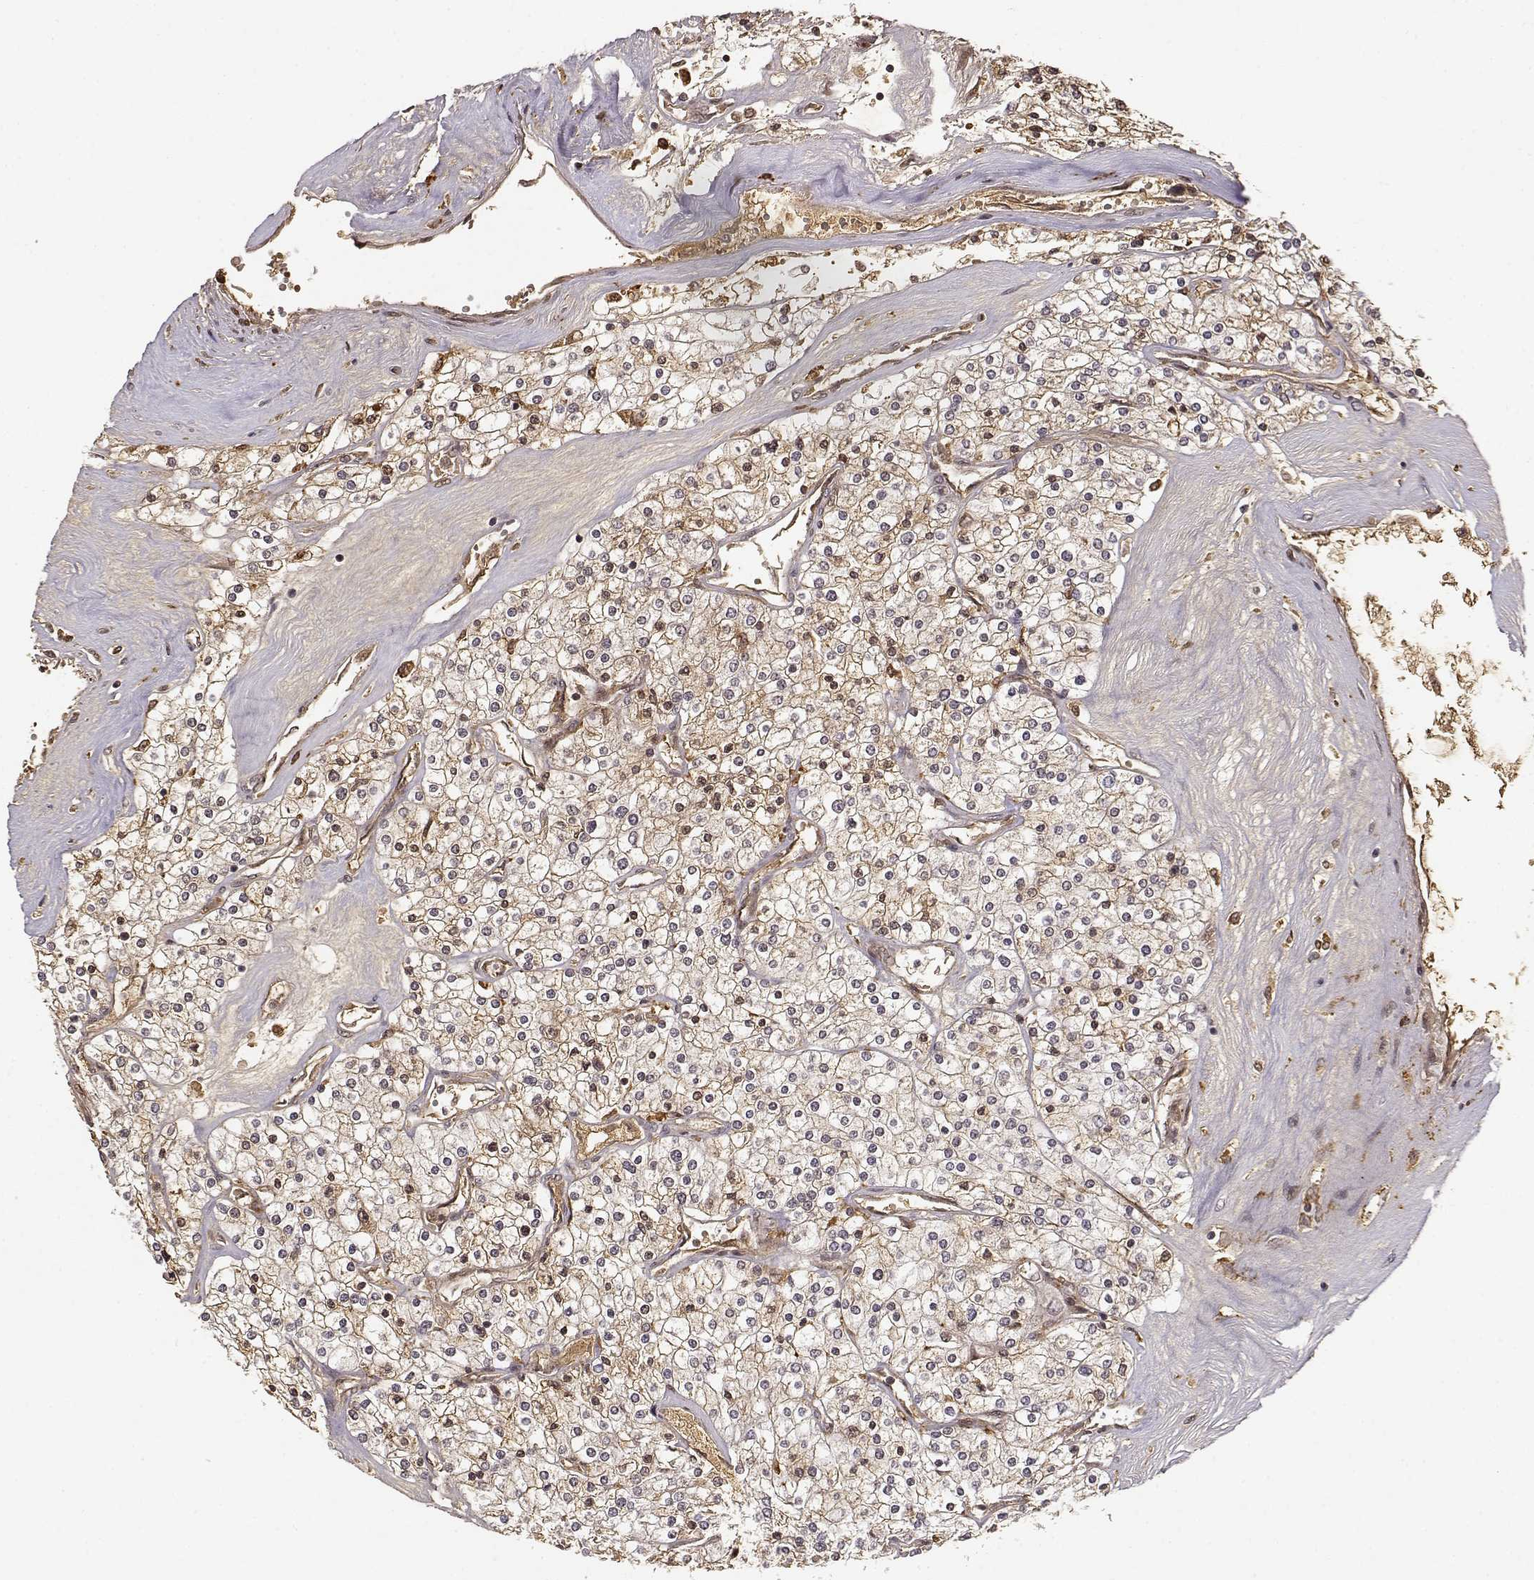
{"staining": {"intensity": "weak", "quantity": ">75%", "location": "cytoplasmic/membranous"}, "tissue": "renal cancer", "cell_type": "Tumor cells", "image_type": "cancer", "snomed": [{"axis": "morphology", "description": "Adenocarcinoma, NOS"}, {"axis": "topography", "description": "Kidney"}], "caption": "Protein expression analysis of human adenocarcinoma (renal) reveals weak cytoplasmic/membranous expression in about >75% of tumor cells. Using DAB (3,3'-diaminobenzidine) (brown) and hematoxylin (blue) stains, captured at high magnification using brightfield microscopy.", "gene": "MAEA", "patient": {"sex": "male", "age": 80}}